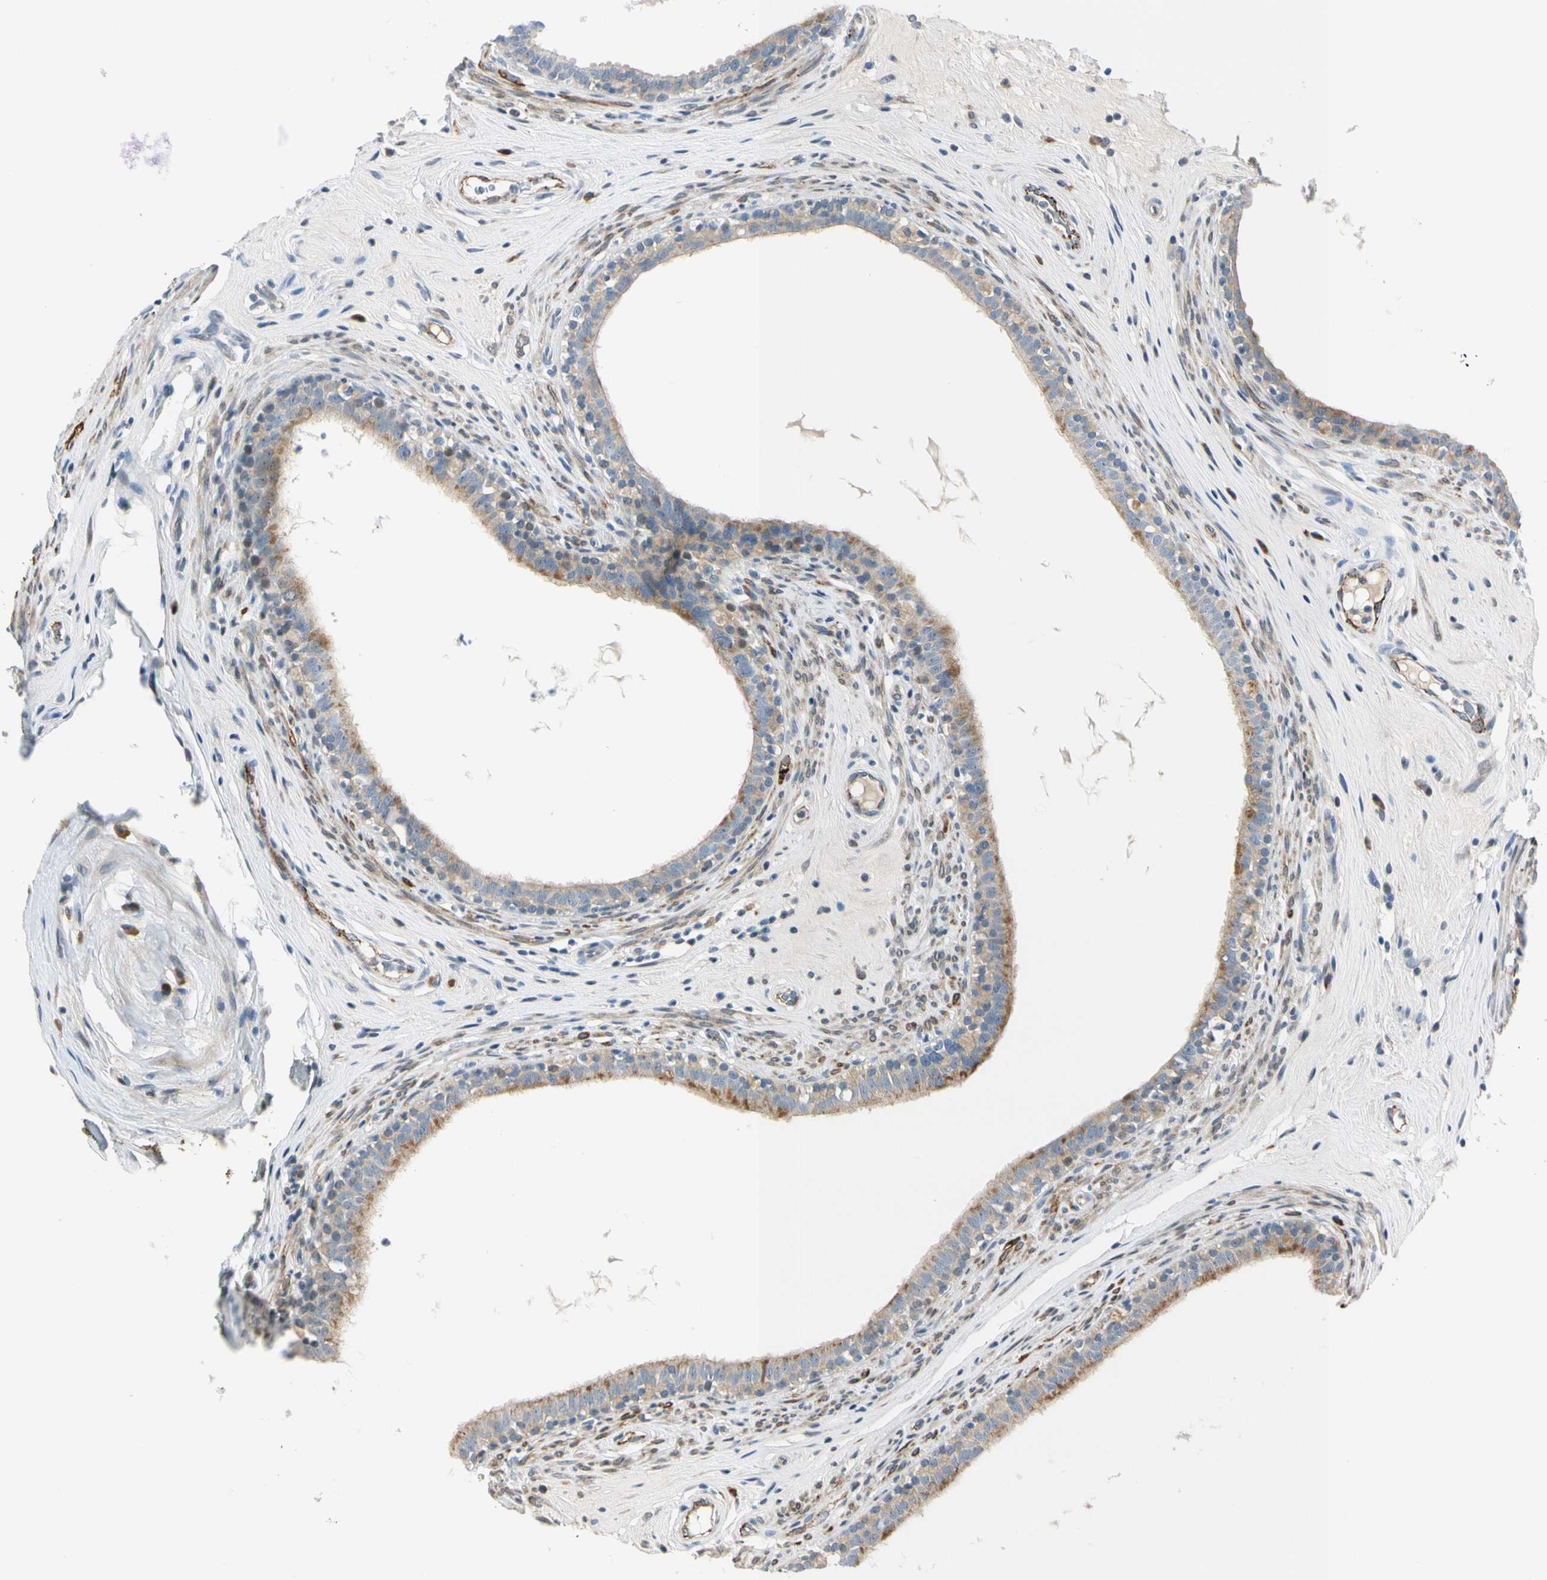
{"staining": {"intensity": "weak", "quantity": ">75%", "location": "cytoplasmic/membranous"}, "tissue": "epididymis", "cell_type": "Glandular cells", "image_type": "normal", "snomed": [{"axis": "morphology", "description": "Normal tissue, NOS"}, {"axis": "morphology", "description": "Inflammation, NOS"}, {"axis": "topography", "description": "Epididymis"}], "caption": "This photomicrograph shows immunohistochemistry staining of benign human epididymis, with low weak cytoplasmic/membranous positivity in about >75% of glandular cells.", "gene": "NPDC1", "patient": {"sex": "male", "age": 84}}